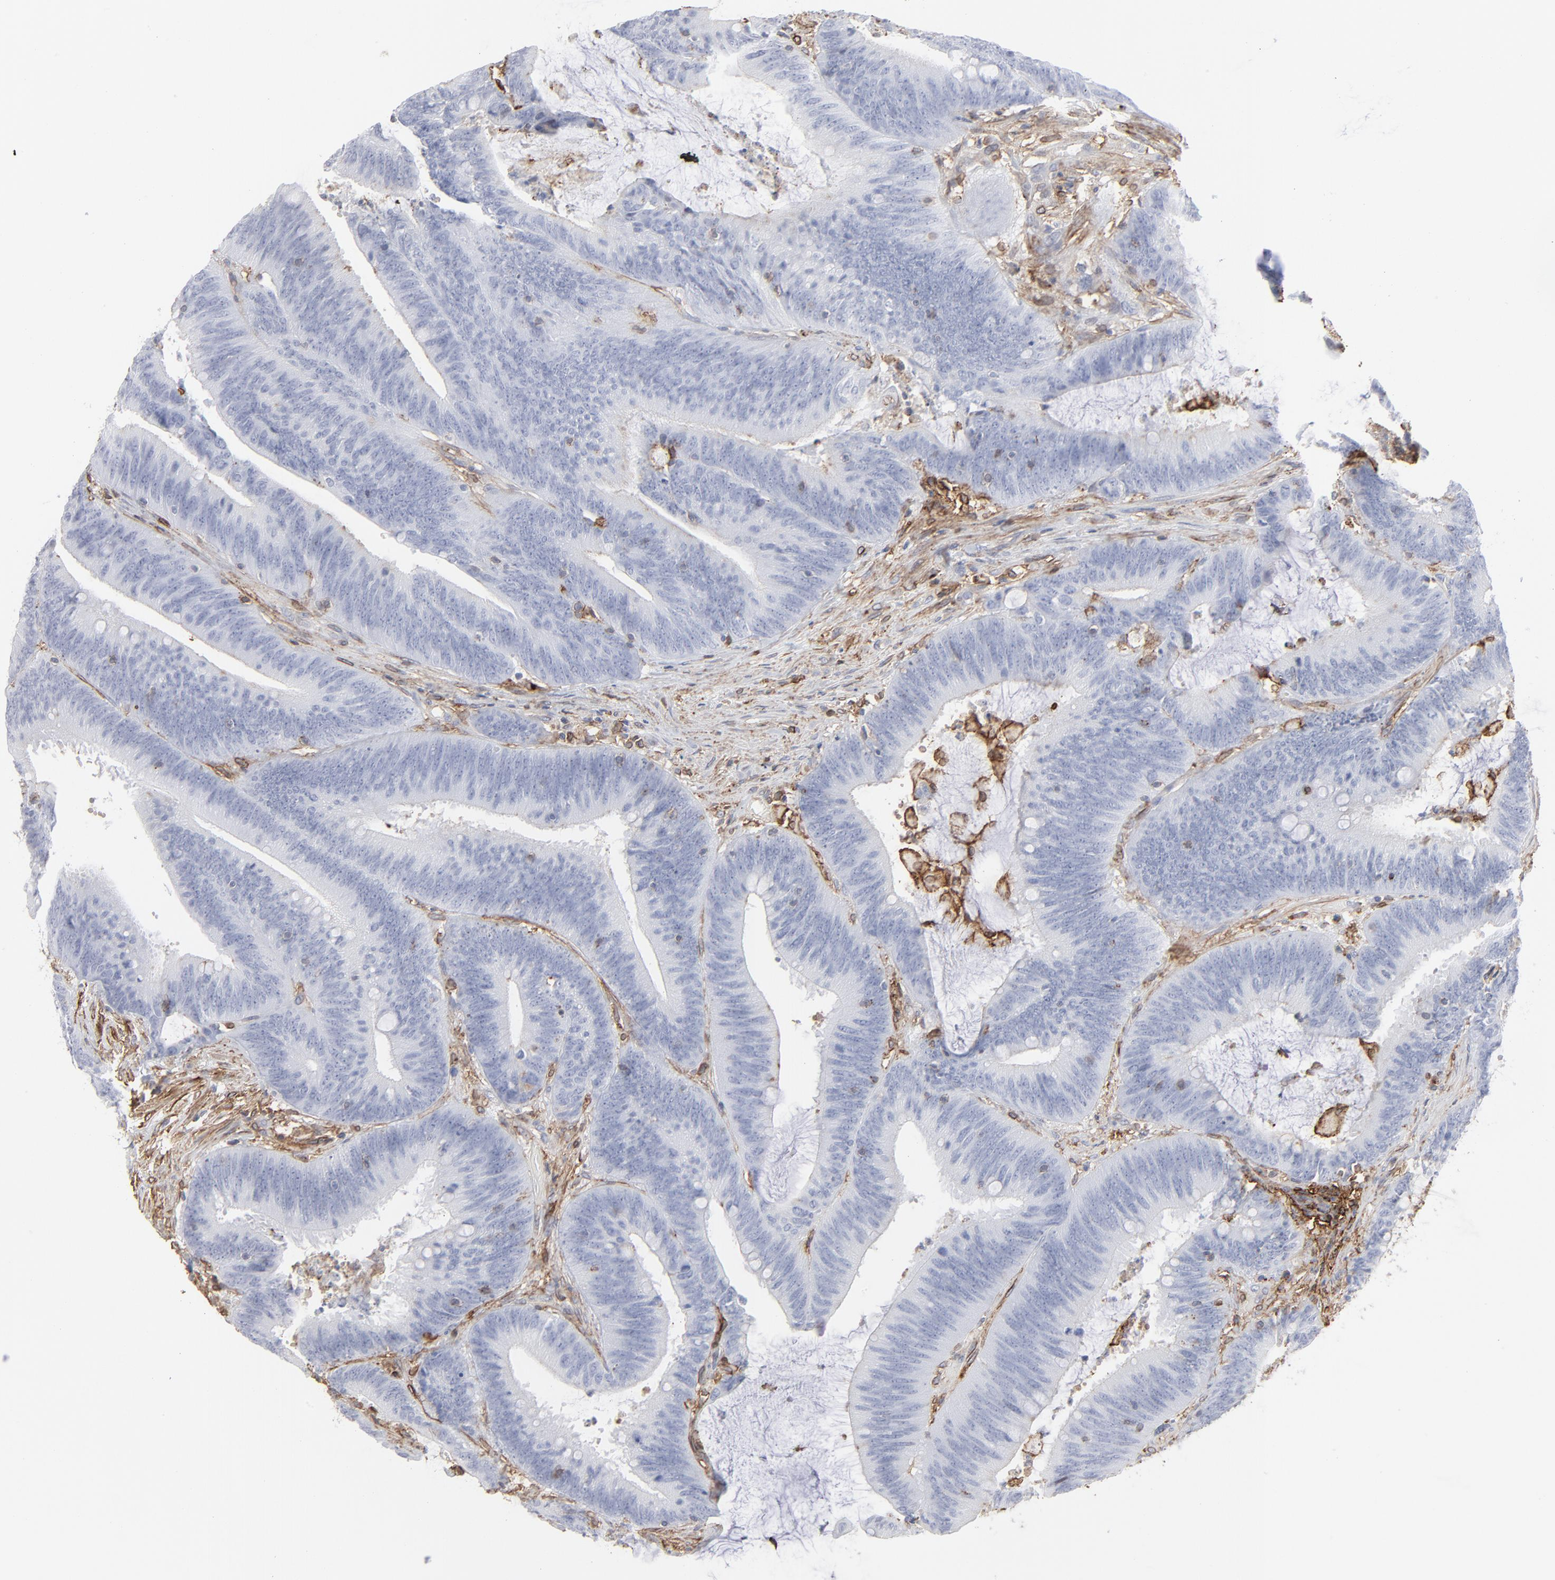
{"staining": {"intensity": "weak", "quantity": "<25%", "location": "cytoplasmic/membranous"}, "tissue": "colorectal cancer", "cell_type": "Tumor cells", "image_type": "cancer", "snomed": [{"axis": "morphology", "description": "Adenocarcinoma, NOS"}, {"axis": "topography", "description": "Rectum"}], "caption": "DAB (3,3'-diaminobenzidine) immunohistochemical staining of colorectal adenocarcinoma shows no significant expression in tumor cells. The staining was performed using DAB (3,3'-diaminobenzidine) to visualize the protein expression in brown, while the nuclei were stained in blue with hematoxylin (Magnification: 20x).", "gene": "ANXA5", "patient": {"sex": "female", "age": 66}}